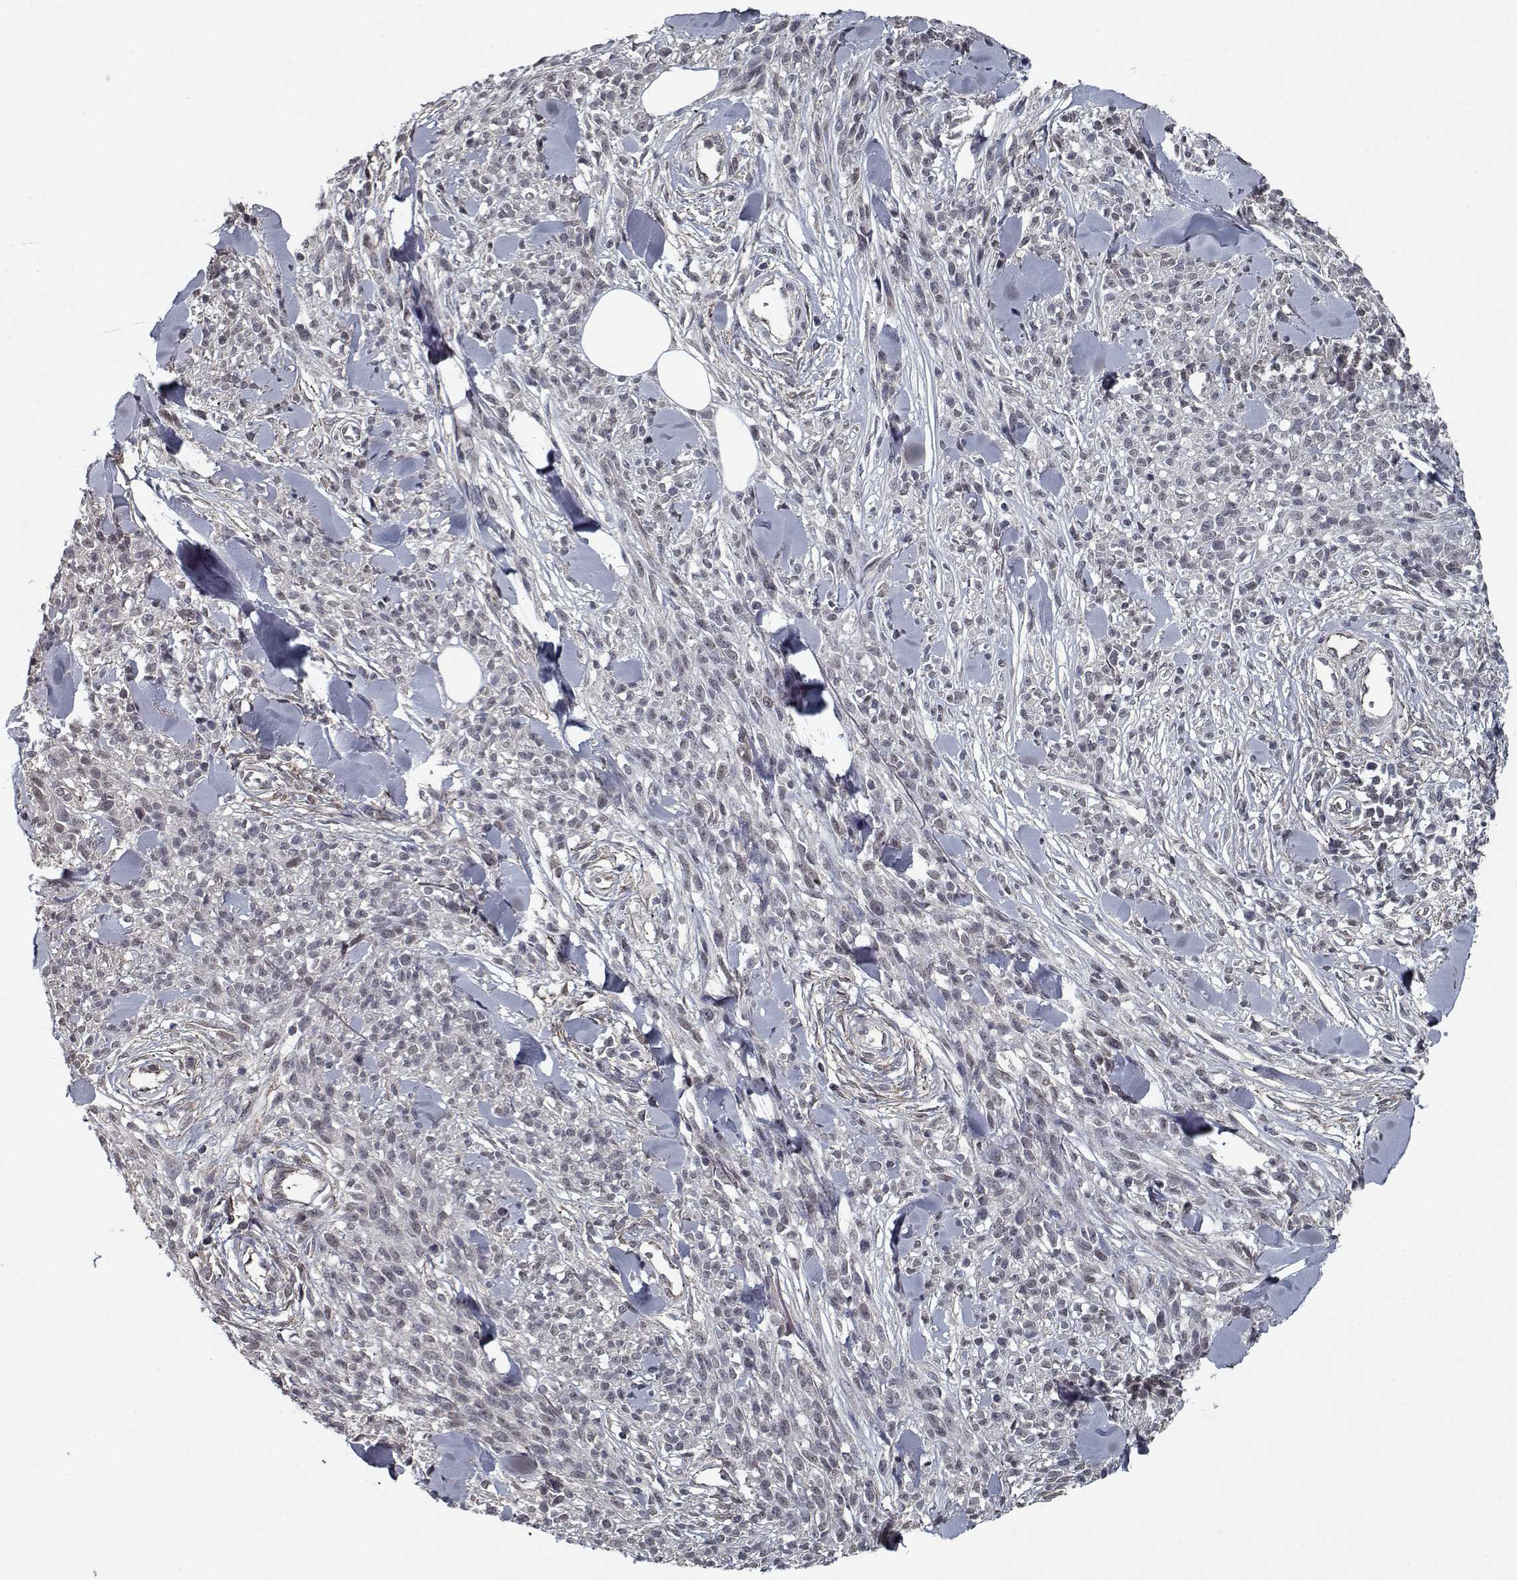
{"staining": {"intensity": "negative", "quantity": "none", "location": "none"}, "tissue": "melanoma", "cell_type": "Tumor cells", "image_type": "cancer", "snomed": [{"axis": "morphology", "description": "Malignant melanoma, NOS"}, {"axis": "topography", "description": "Skin"}, {"axis": "topography", "description": "Skin of trunk"}], "caption": "Human melanoma stained for a protein using IHC demonstrates no staining in tumor cells.", "gene": "NLK", "patient": {"sex": "male", "age": 74}}